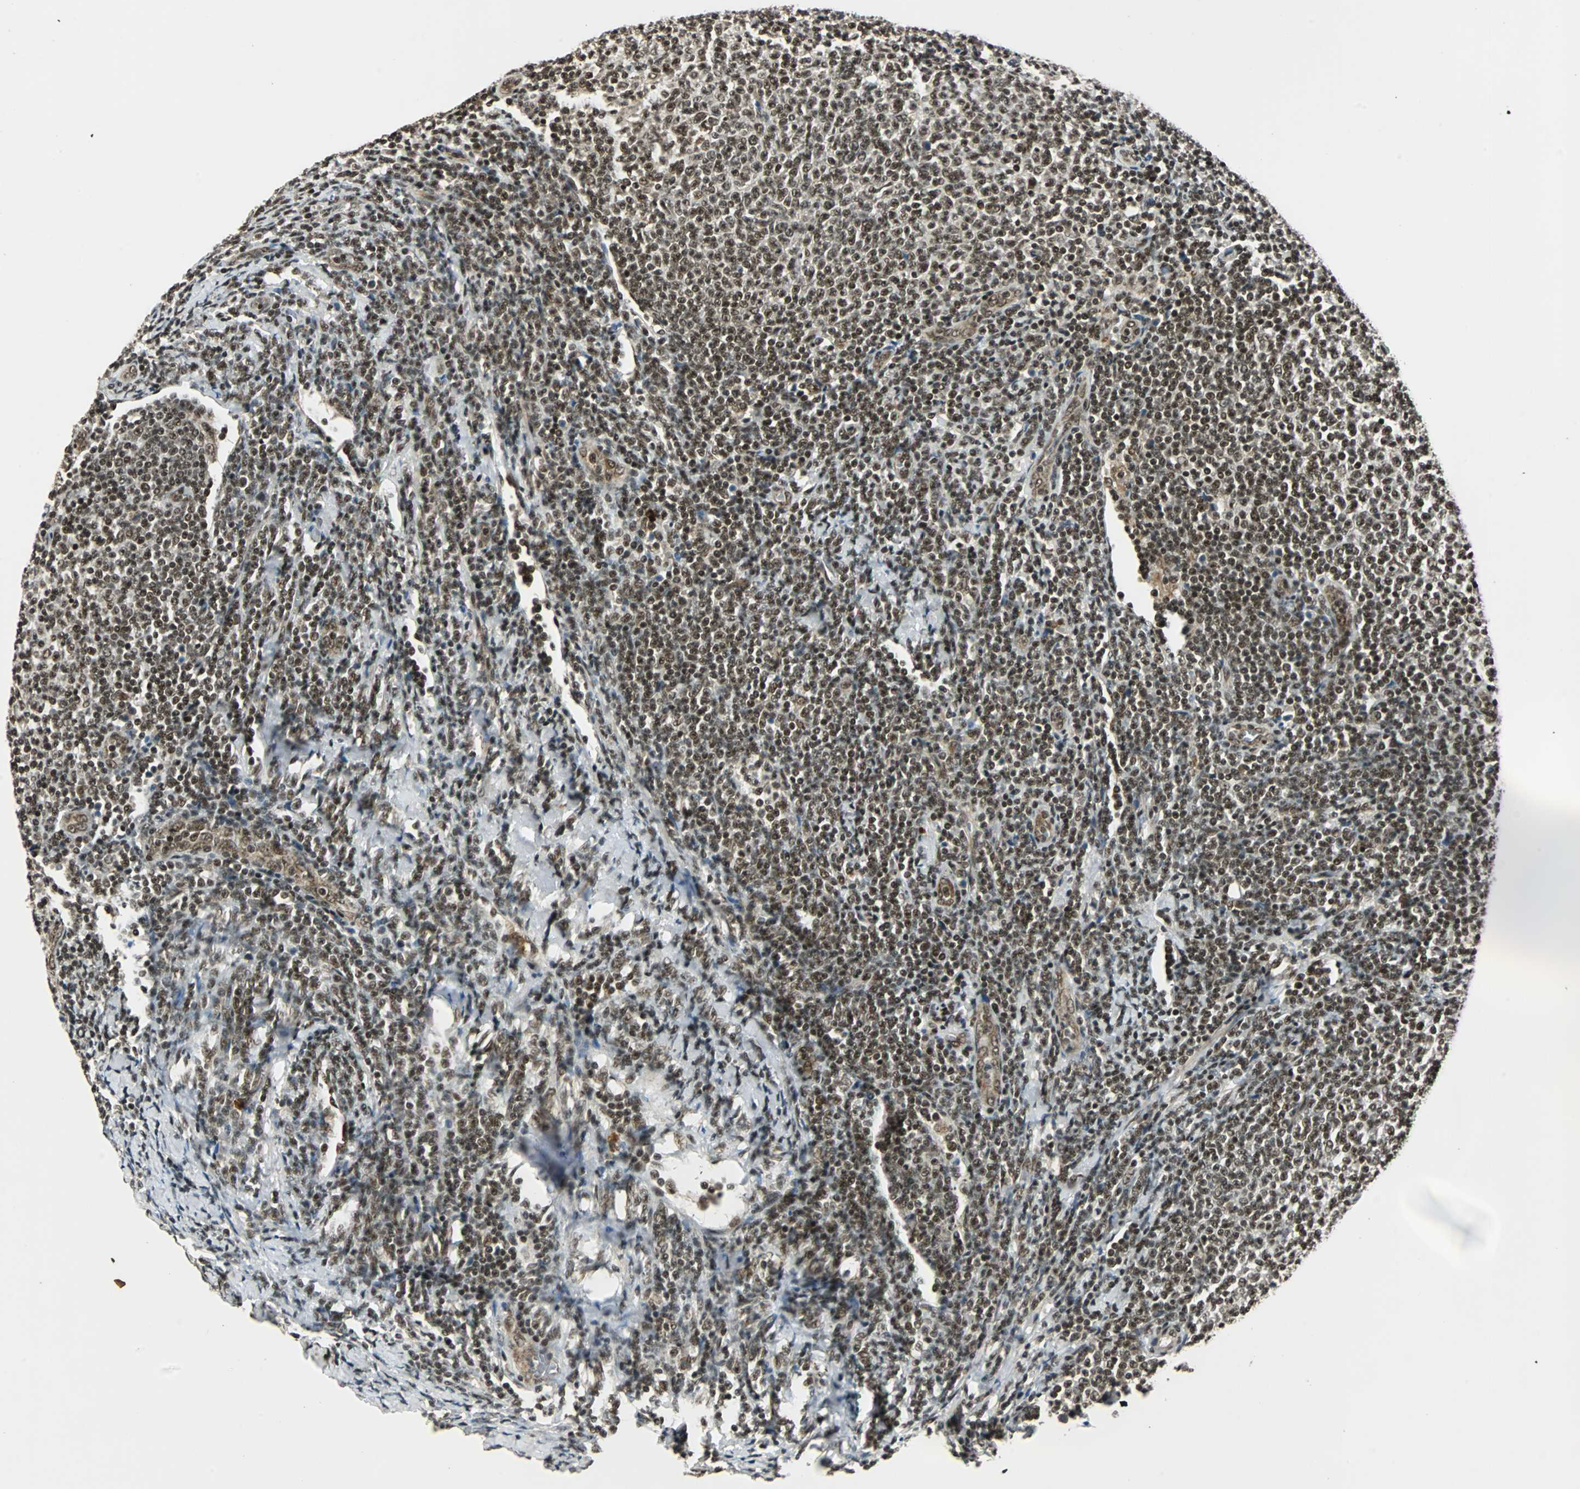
{"staining": {"intensity": "strong", "quantity": ">75%", "location": "nuclear"}, "tissue": "lymphoma", "cell_type": "Tumor cells", "image_type": "cancer", "snomed": [{"axis": "morphology", "description": "Malignant lymphoma, non-Hodgkin's type, Low grade"}, {"axis": "topography", "description": "Lymph node"}], "caption": "Brown immunohistochemical staining in lymphoma reveals strong nuclear expression in about >75% of tumor cells. Nuclei are stained in blue.", "gene": "TAF5", "patient": {"sex": "male", "age": 66}}